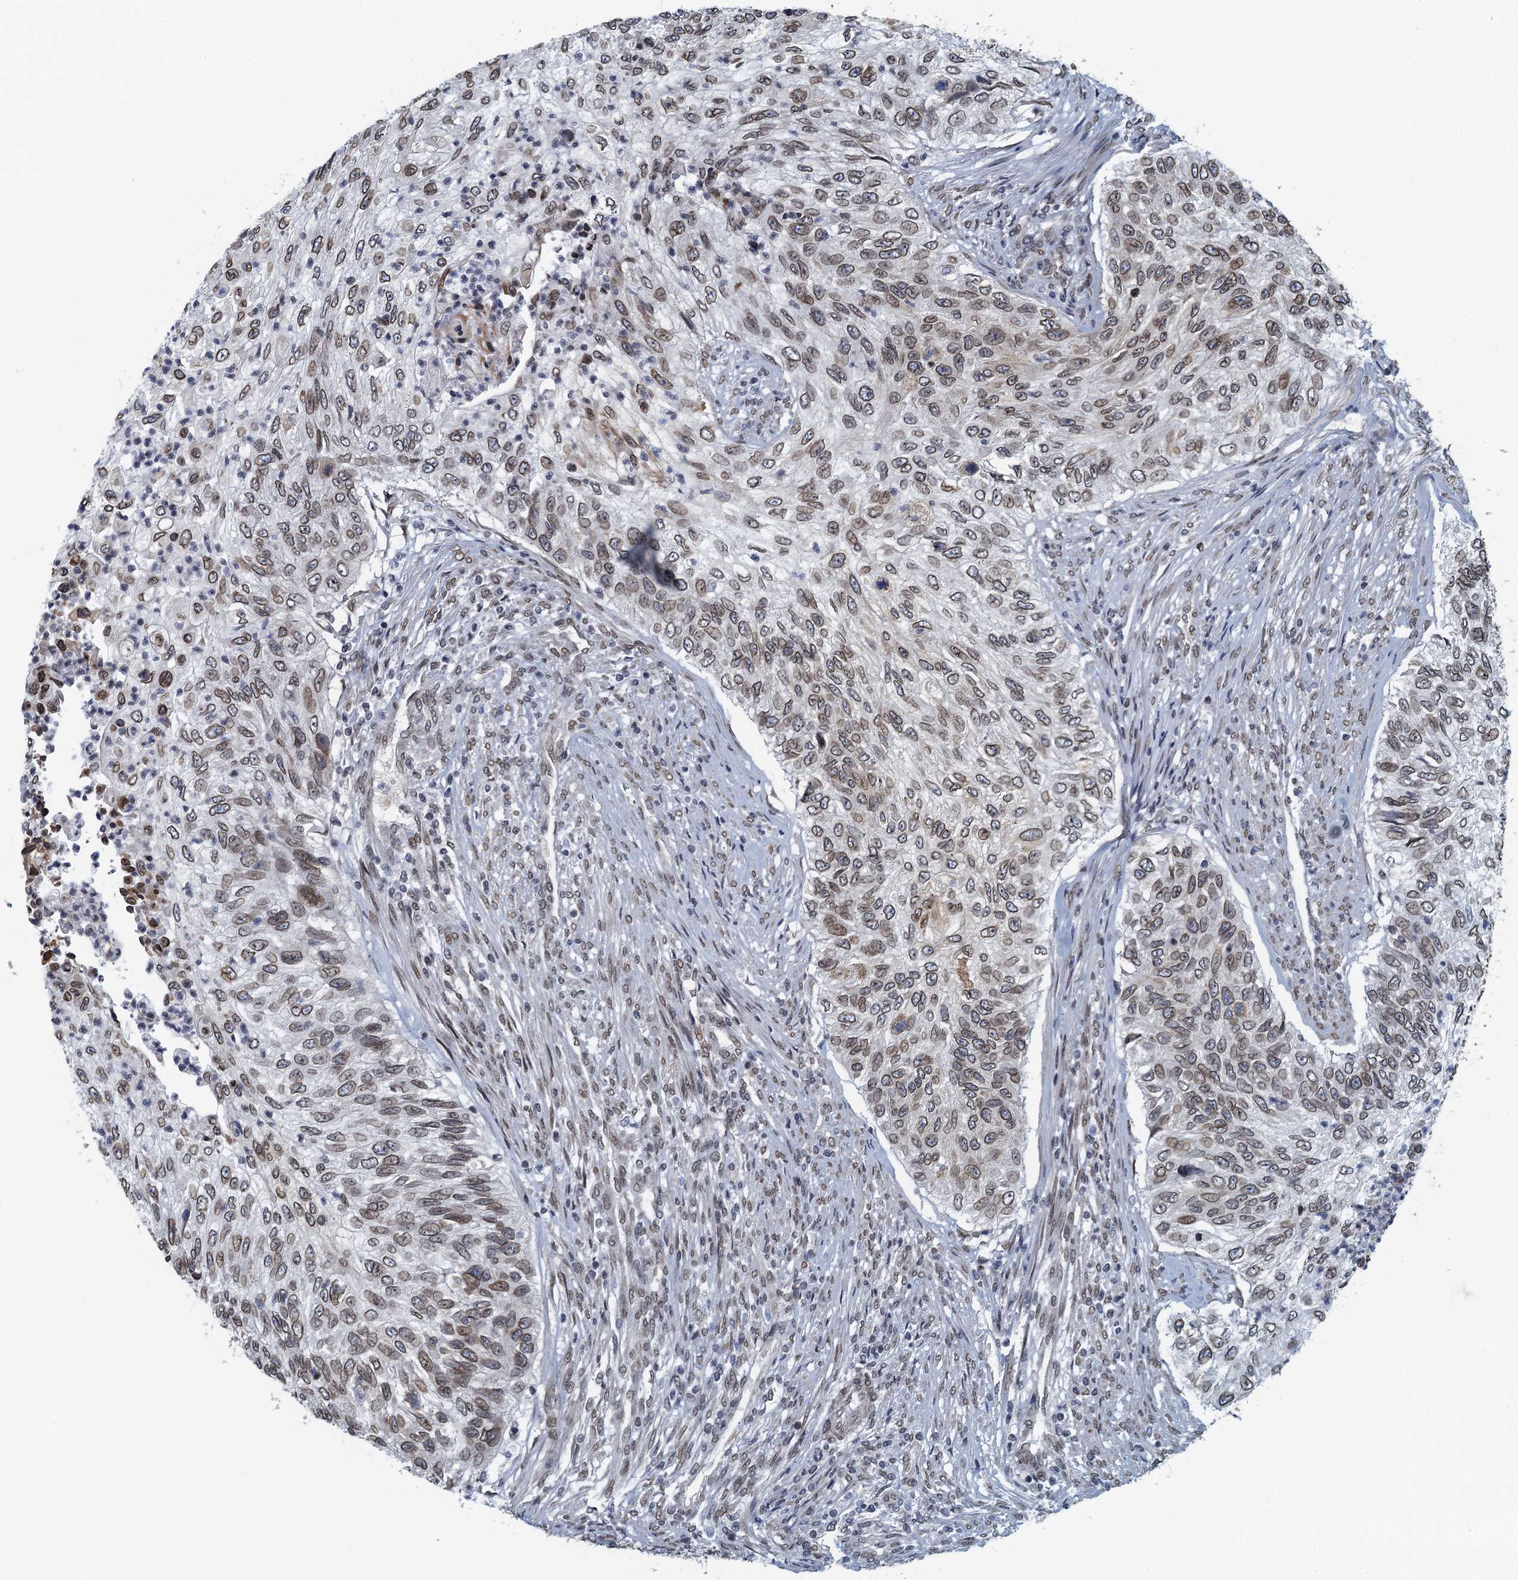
{"staining": {"intensity": "moderate", "quantity": ">75%", "location": "cytoplasmic/membranous,nuclear"}, "tissue": "urothelial cancer", "cell_type": "Tumor cells", "image_type": "cancer", "snomed": [{"axis": "morphology", "description": "Urothelial carcinoma, High grade"}, {"axis": "topography", "description": "Urinary bladder"}], "caption": "Immunohistochemical staining of urothelial cancer shows medium levels of moderate cytoplasmic/membranous and nuclear protein positivity in about >75% of tumor cells.", "gene": "CCDC34", "patient": {"sex": "female", "age": 60}}